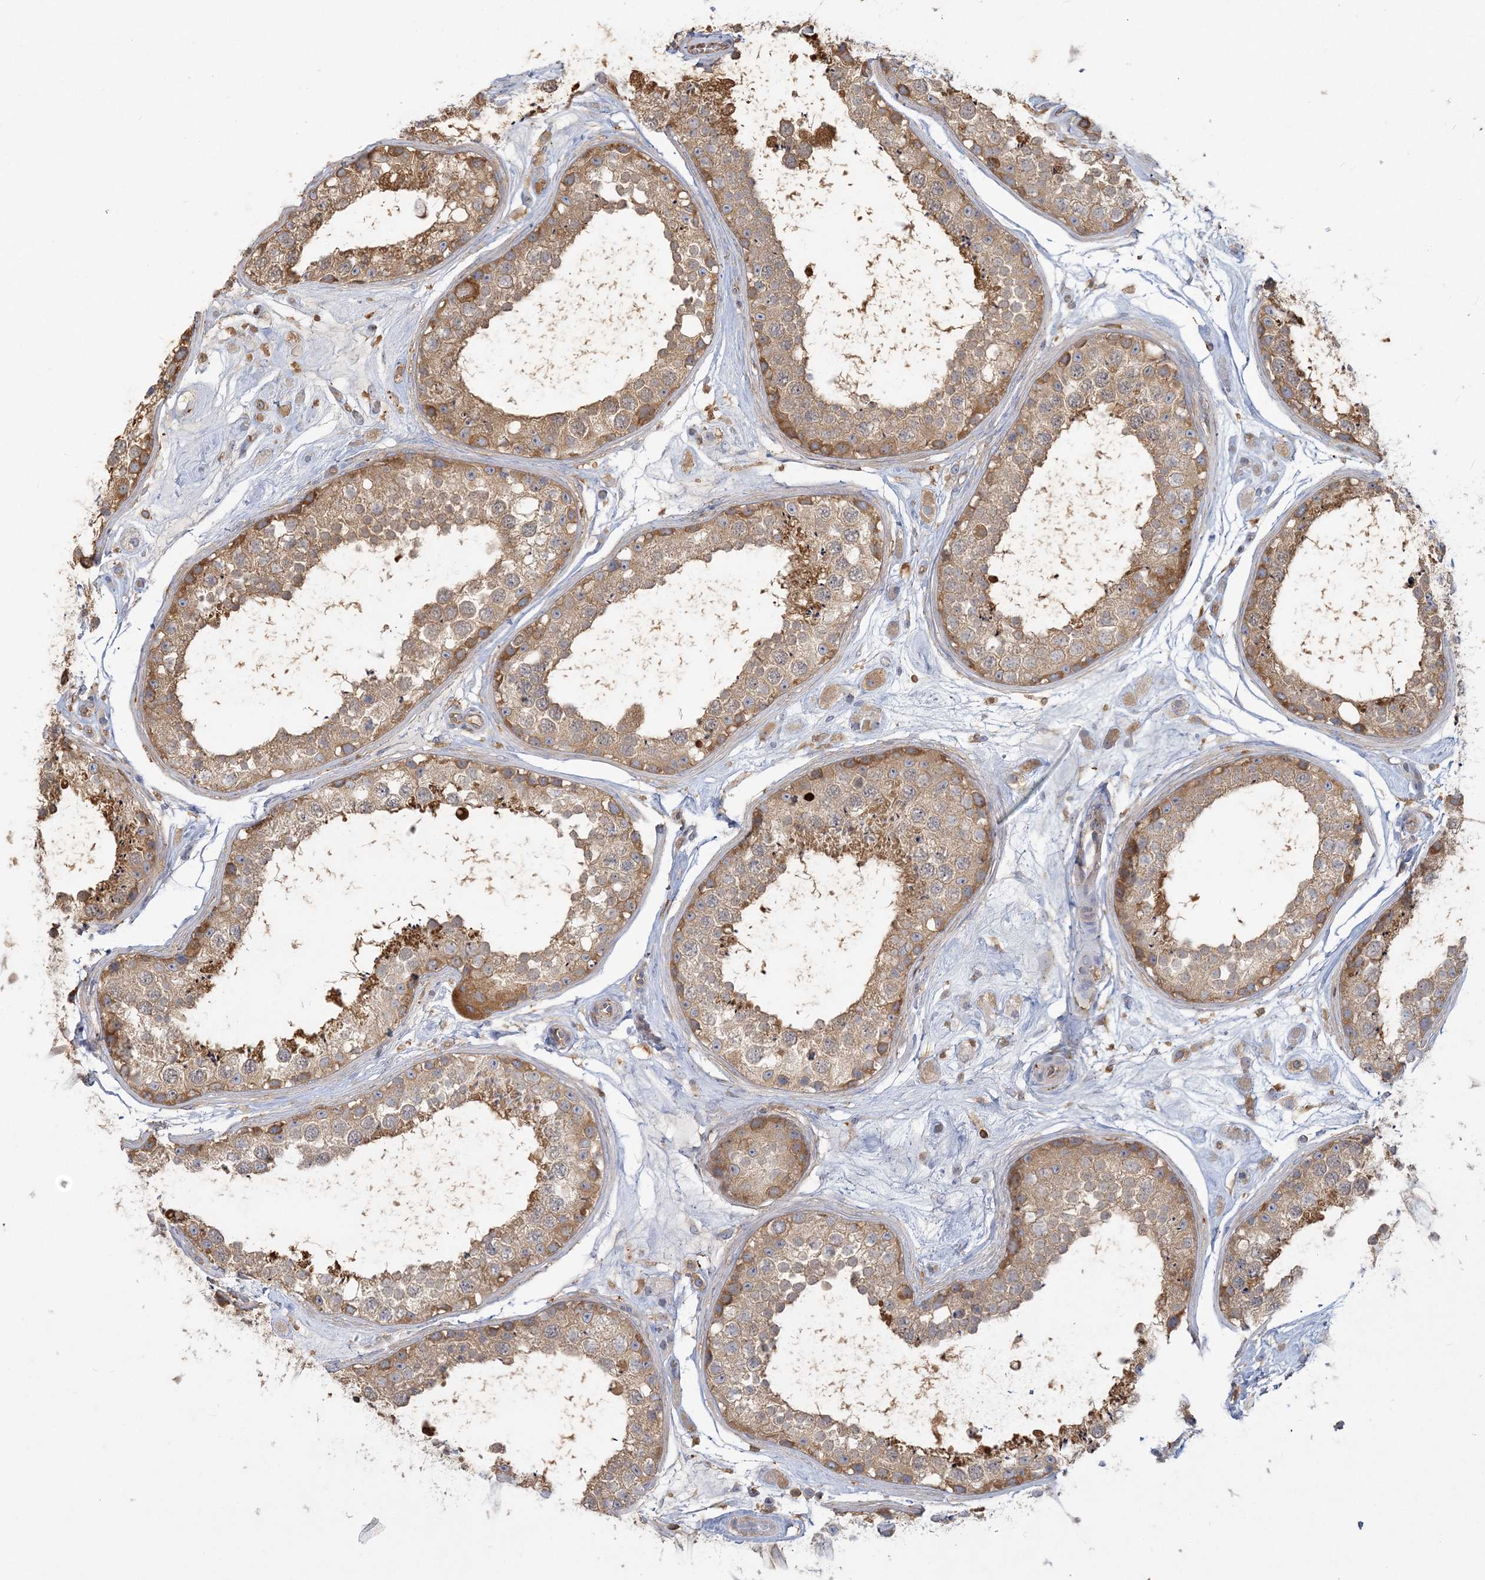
{"staining": {"intensity": "moderate", "quantity": ">75%", "location": "cytoplasmic/membranous"}, "tissue": "testis", "cell_type": "Cells in seminiferous ducts", "image_type": "normal", "snomed": [{"axis": "morphology", "description": "Normal tissue, NOS"}, {"axis": "topography", "description": "Testis"}], "caption": "The image reveals staining of benign testis, revealing moderate cytoplasmic/membranous protein expression (brown color) within cells in seminiferous ducts. (DAB = brown stain, brightfield microscopy at high magnification).", "gene": "ANKS1A", "patient": {"sex": "male", "age": 25}}